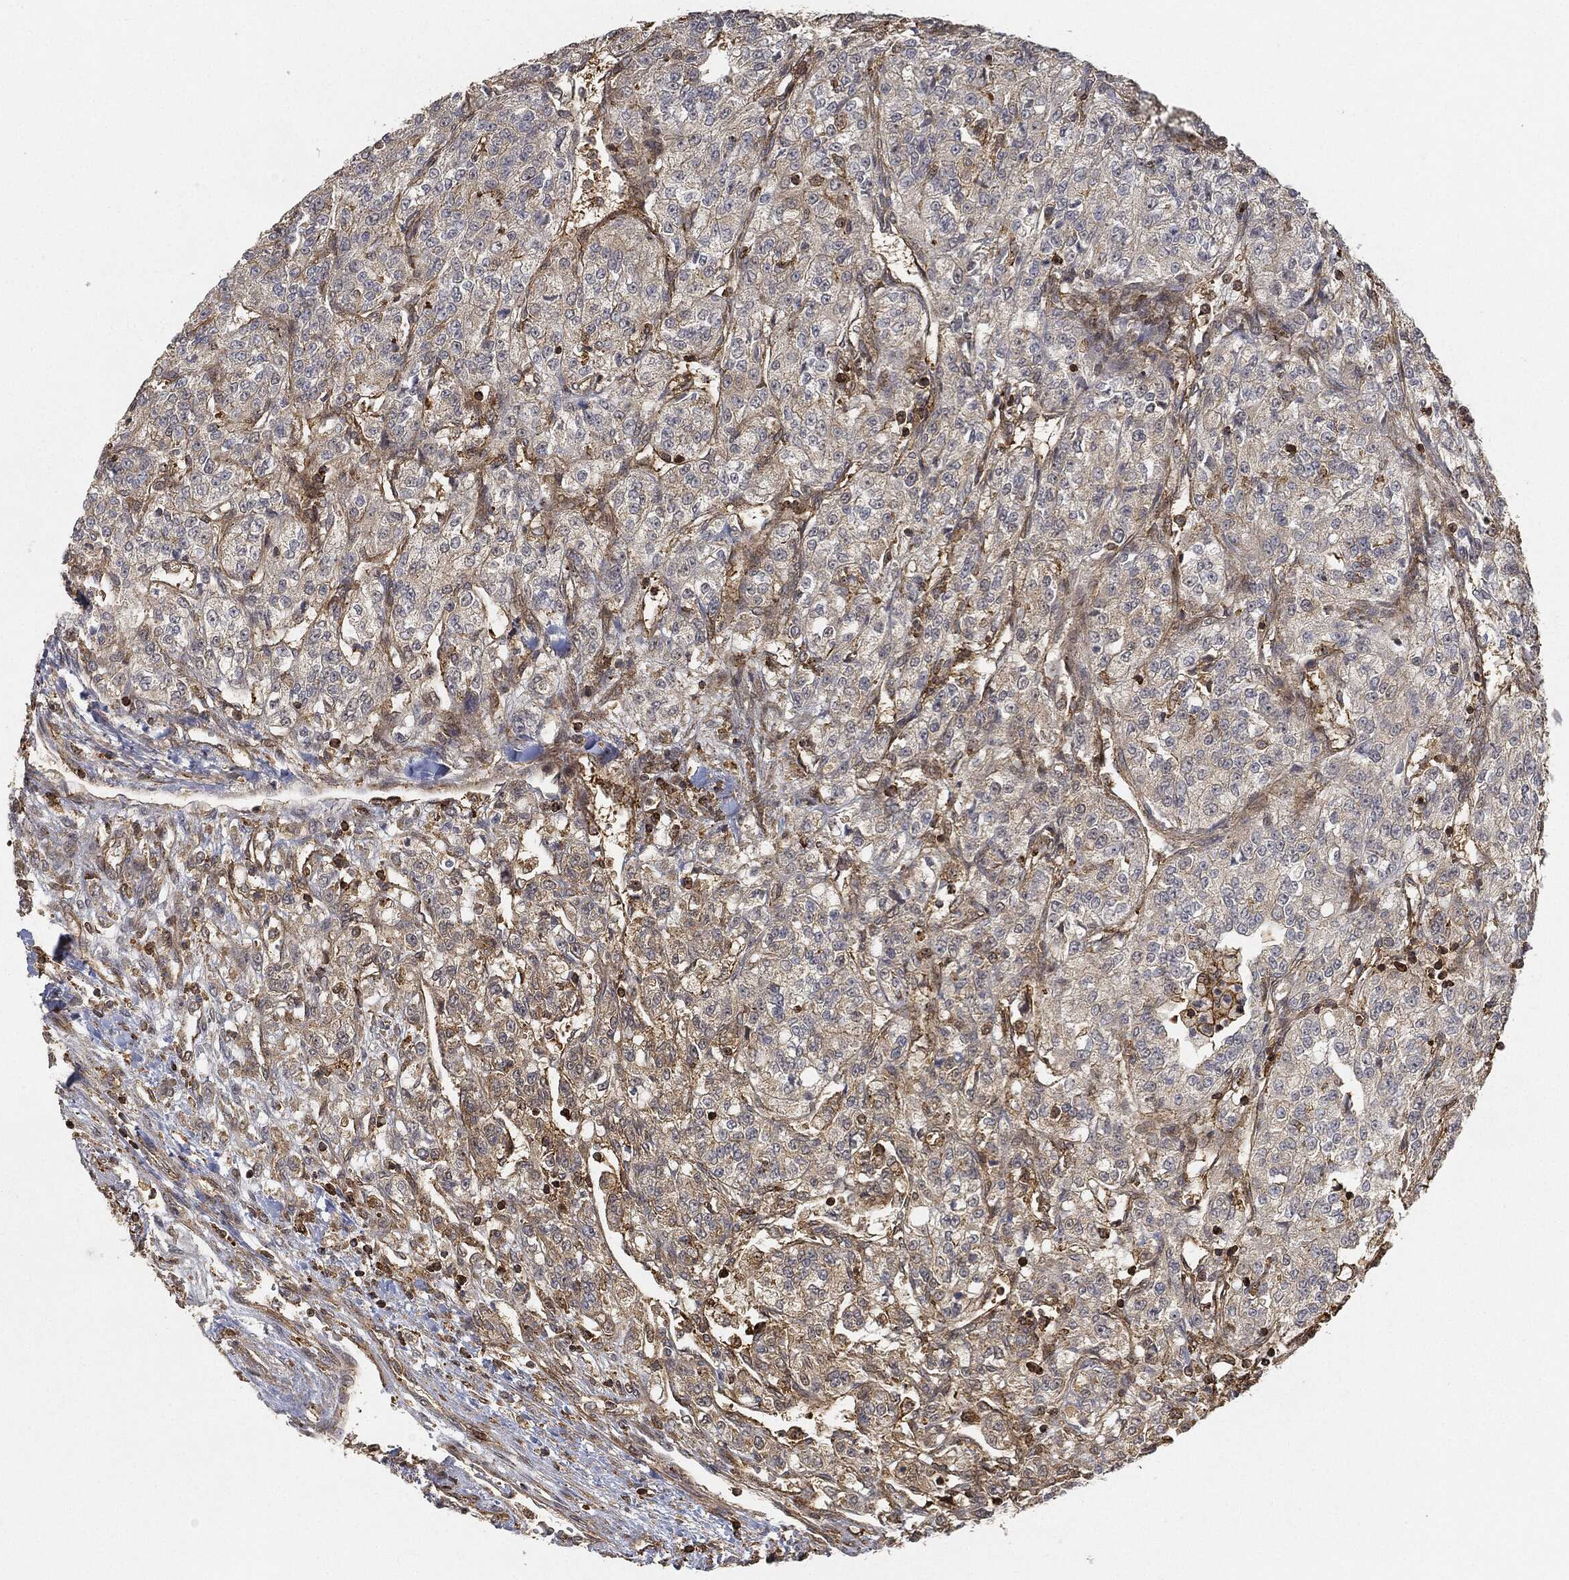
{"staining": {"intensity": "moderate", "quantity": "<25%", "location": "cytoplasmic/membranous"}, "tissue": "renal cancer", "cell_type": "Tumor cells", "image_type": "cancer", "snomed": [{"axis": "morphology", "description": "Adenocarcinoma, NOS"}, {"axis": "topography", "description": "Kidney"}], "caption": "Human renal cancer stained with a protein marker shows moderate staining in tumor cells.", "gene": "TPT1", "patient": {"sex": "female", "age": 63}}